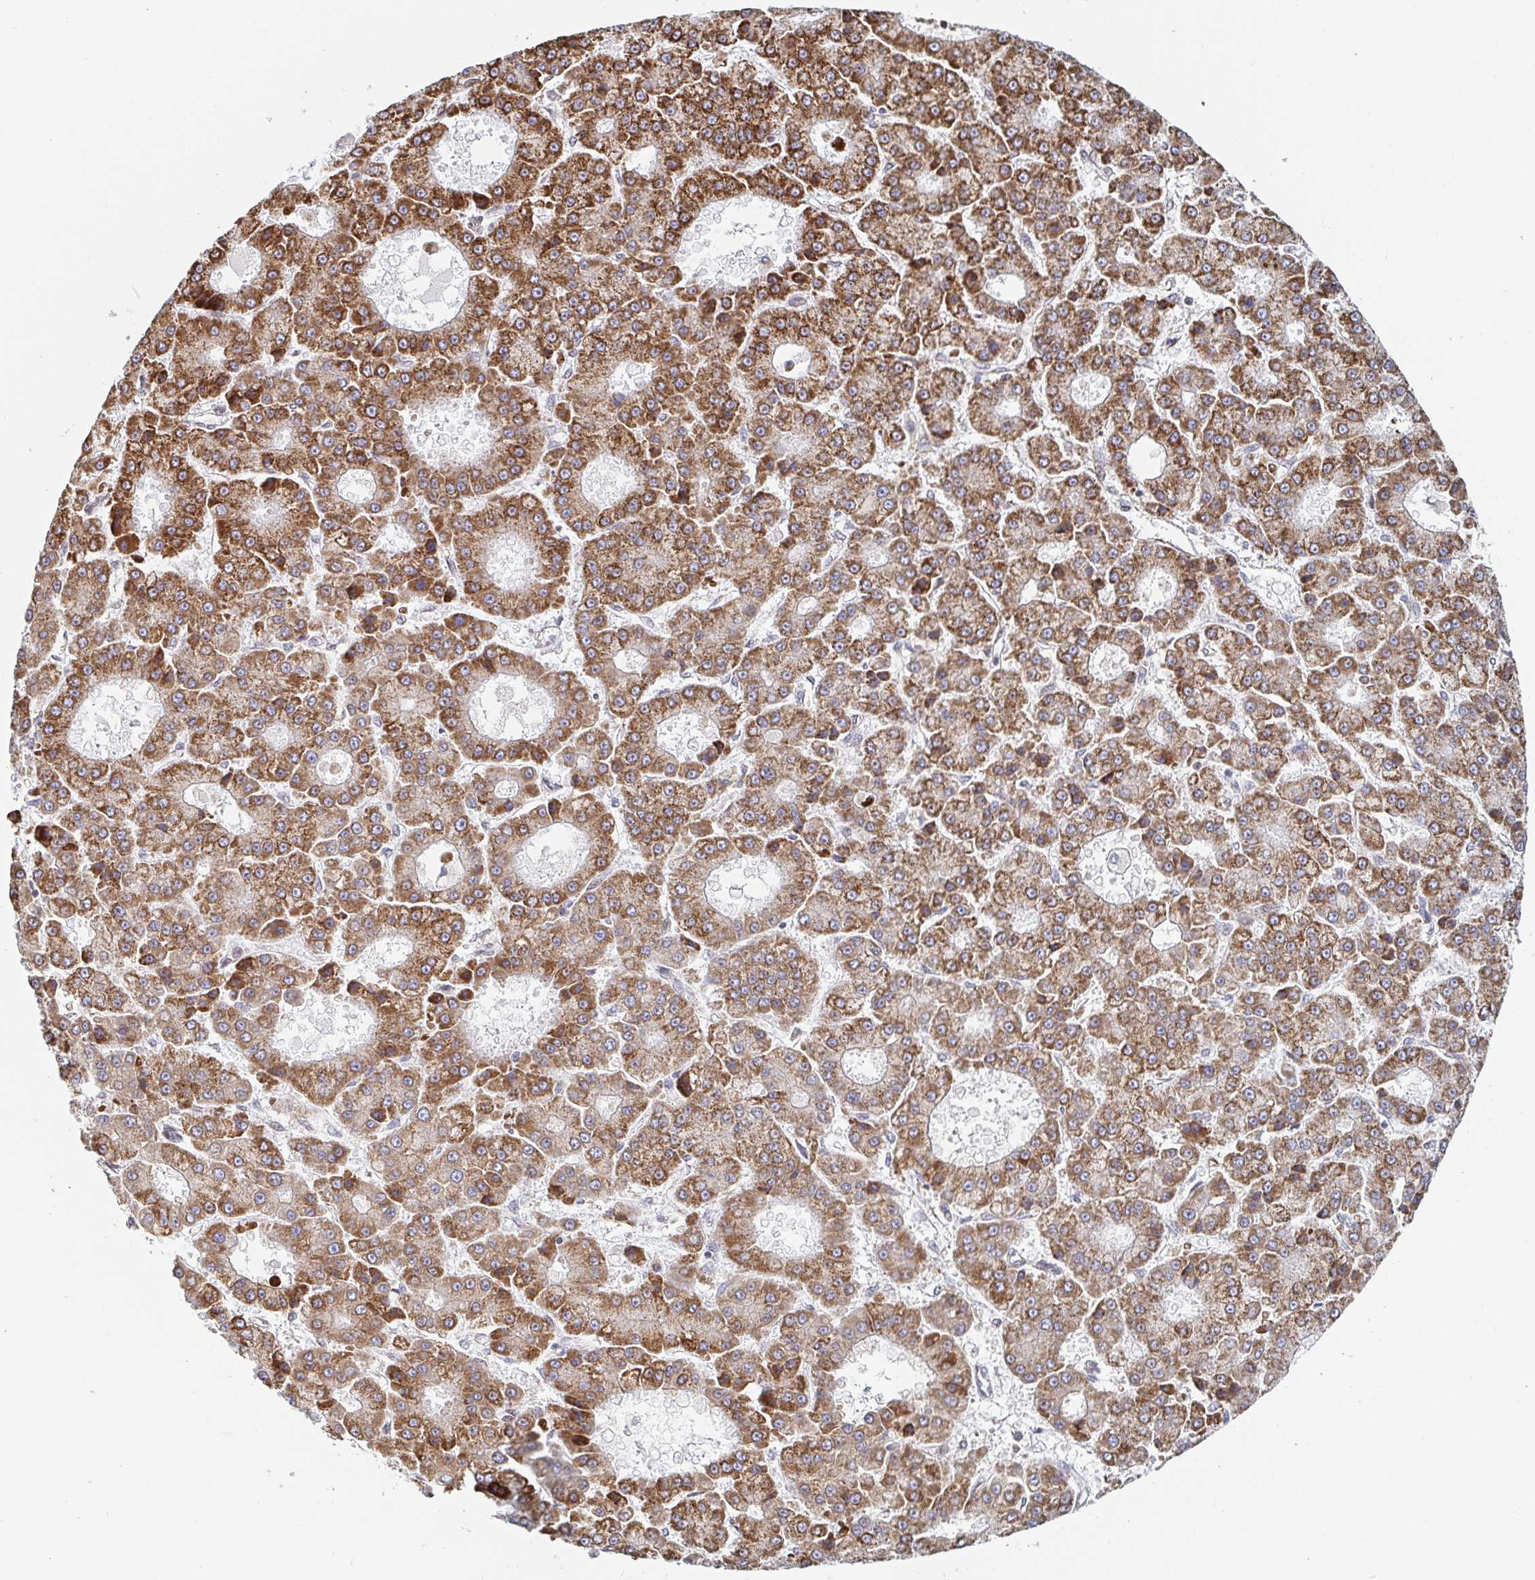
{"staining": {"intensity": "moderate", "quantity": ">75%", "location": "cytoplasmic/membranous"}, "tissue": "liver cancer", "cell_type": "Tumor cells", "image_type": "cancer", "snomed": [{"axis": "morphology", "description": "Carcinoma, Hepatocellular, NOS"}, {"axis": "topography", "description": "Liver"}], "caption": "Protein expression by immunohistochemistry displays moderate cytoplasmic/membranous expression in about >75% of tumor cells in hepatocellular carcinoma (liver).", "gene": "STARD8", "patient": {"sex": "male", "age": 70}}